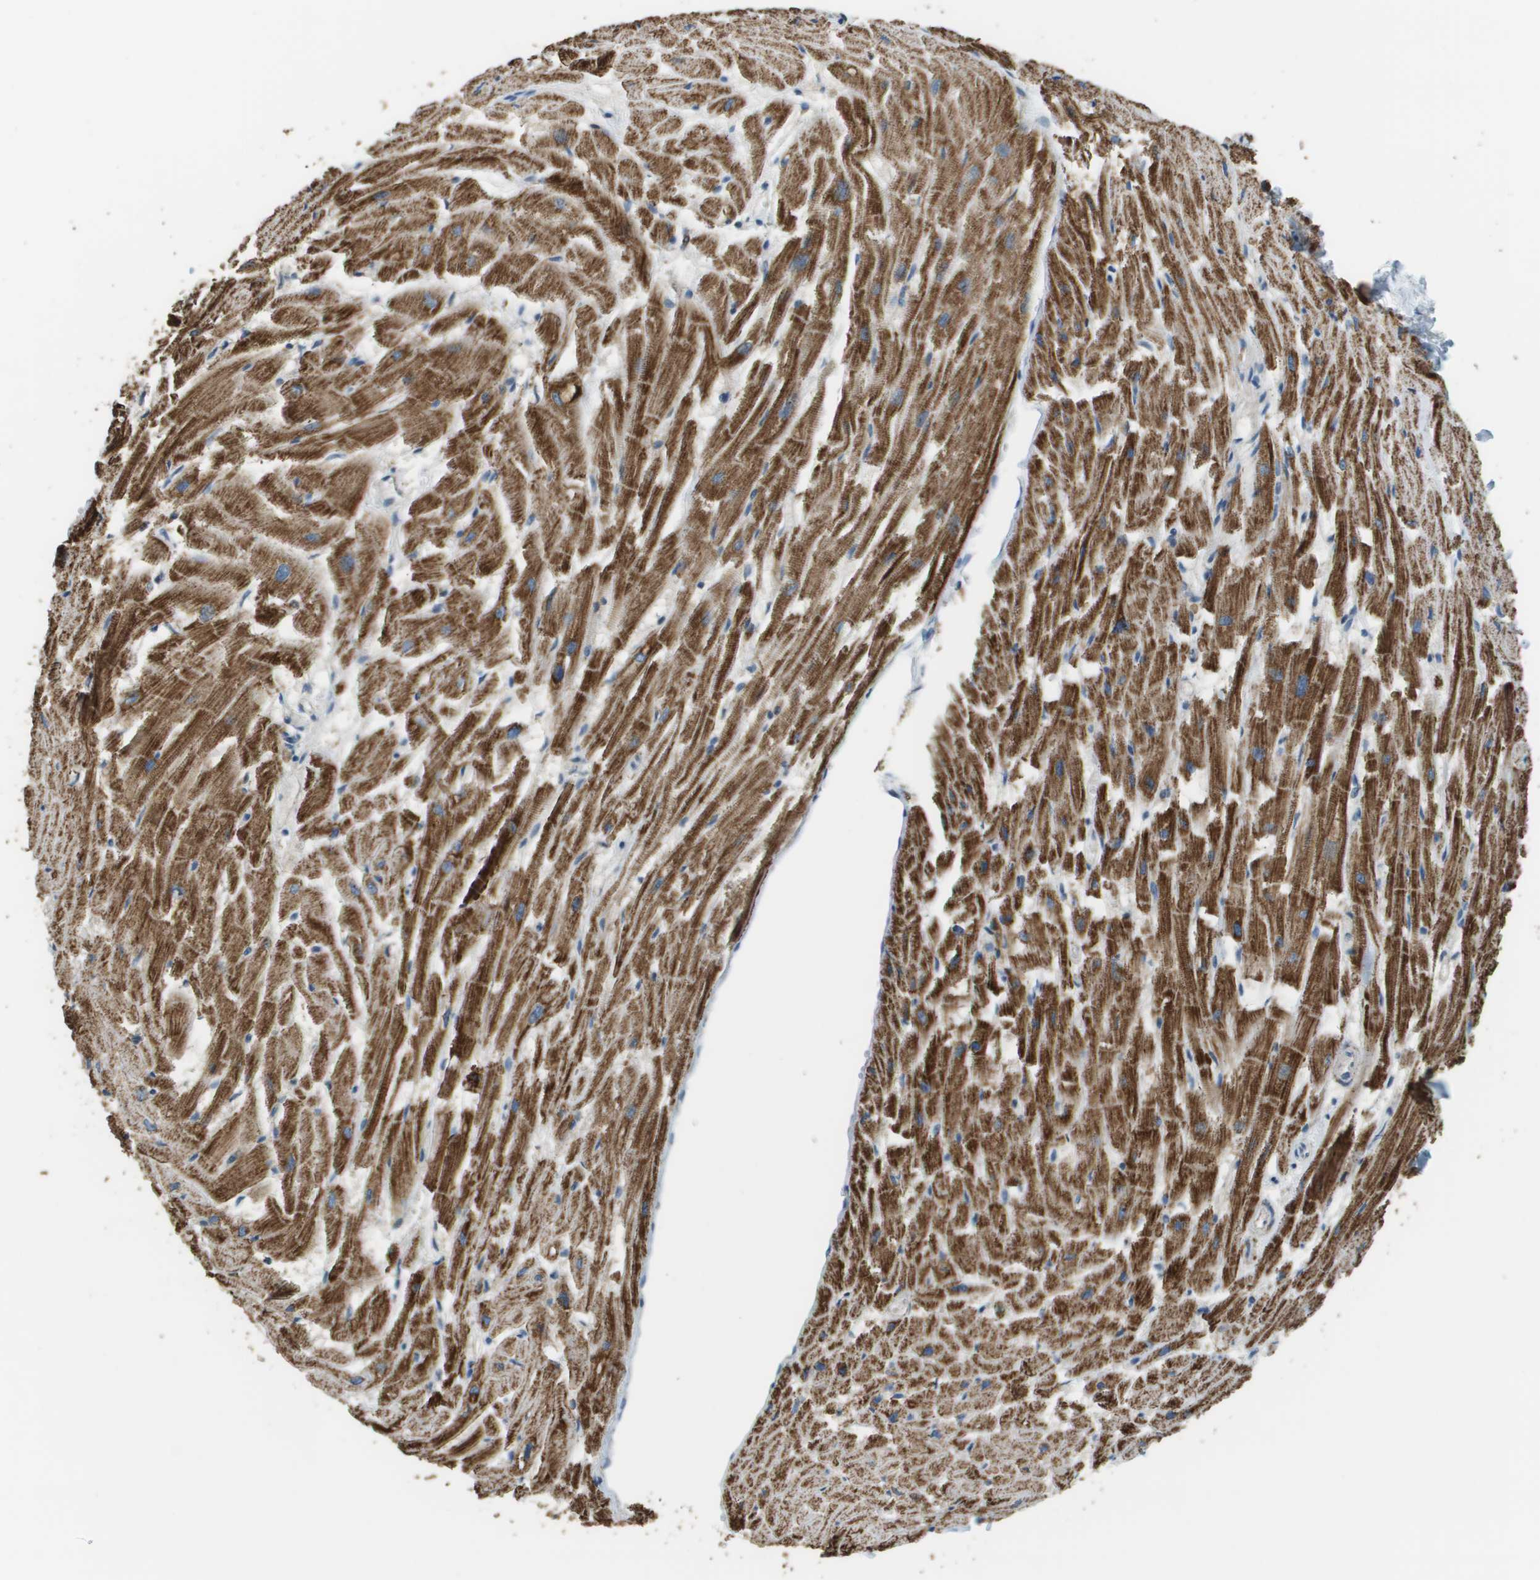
{"staining": {"intensity": "strong", "quantity": ">75%", "location": "cytoplasmic/membranous"}, "tissue": "heart muscle", "cell_type": "Cardiomyocytes", "image_type": "normal", "snomed": [{"axis": "morphology", "description": "Normal tissue, NOS"}, {"axis": "topography", "description": "Heart"}], "caption": "Immunohistochemistry (DAB) staining of normal heart muscle shows strong cytoplasmic/membranous protein positivity in approximately >75% of cardiomyocytes.", "gene": "FH", "patient": {"sex": "female", "age": 19}}